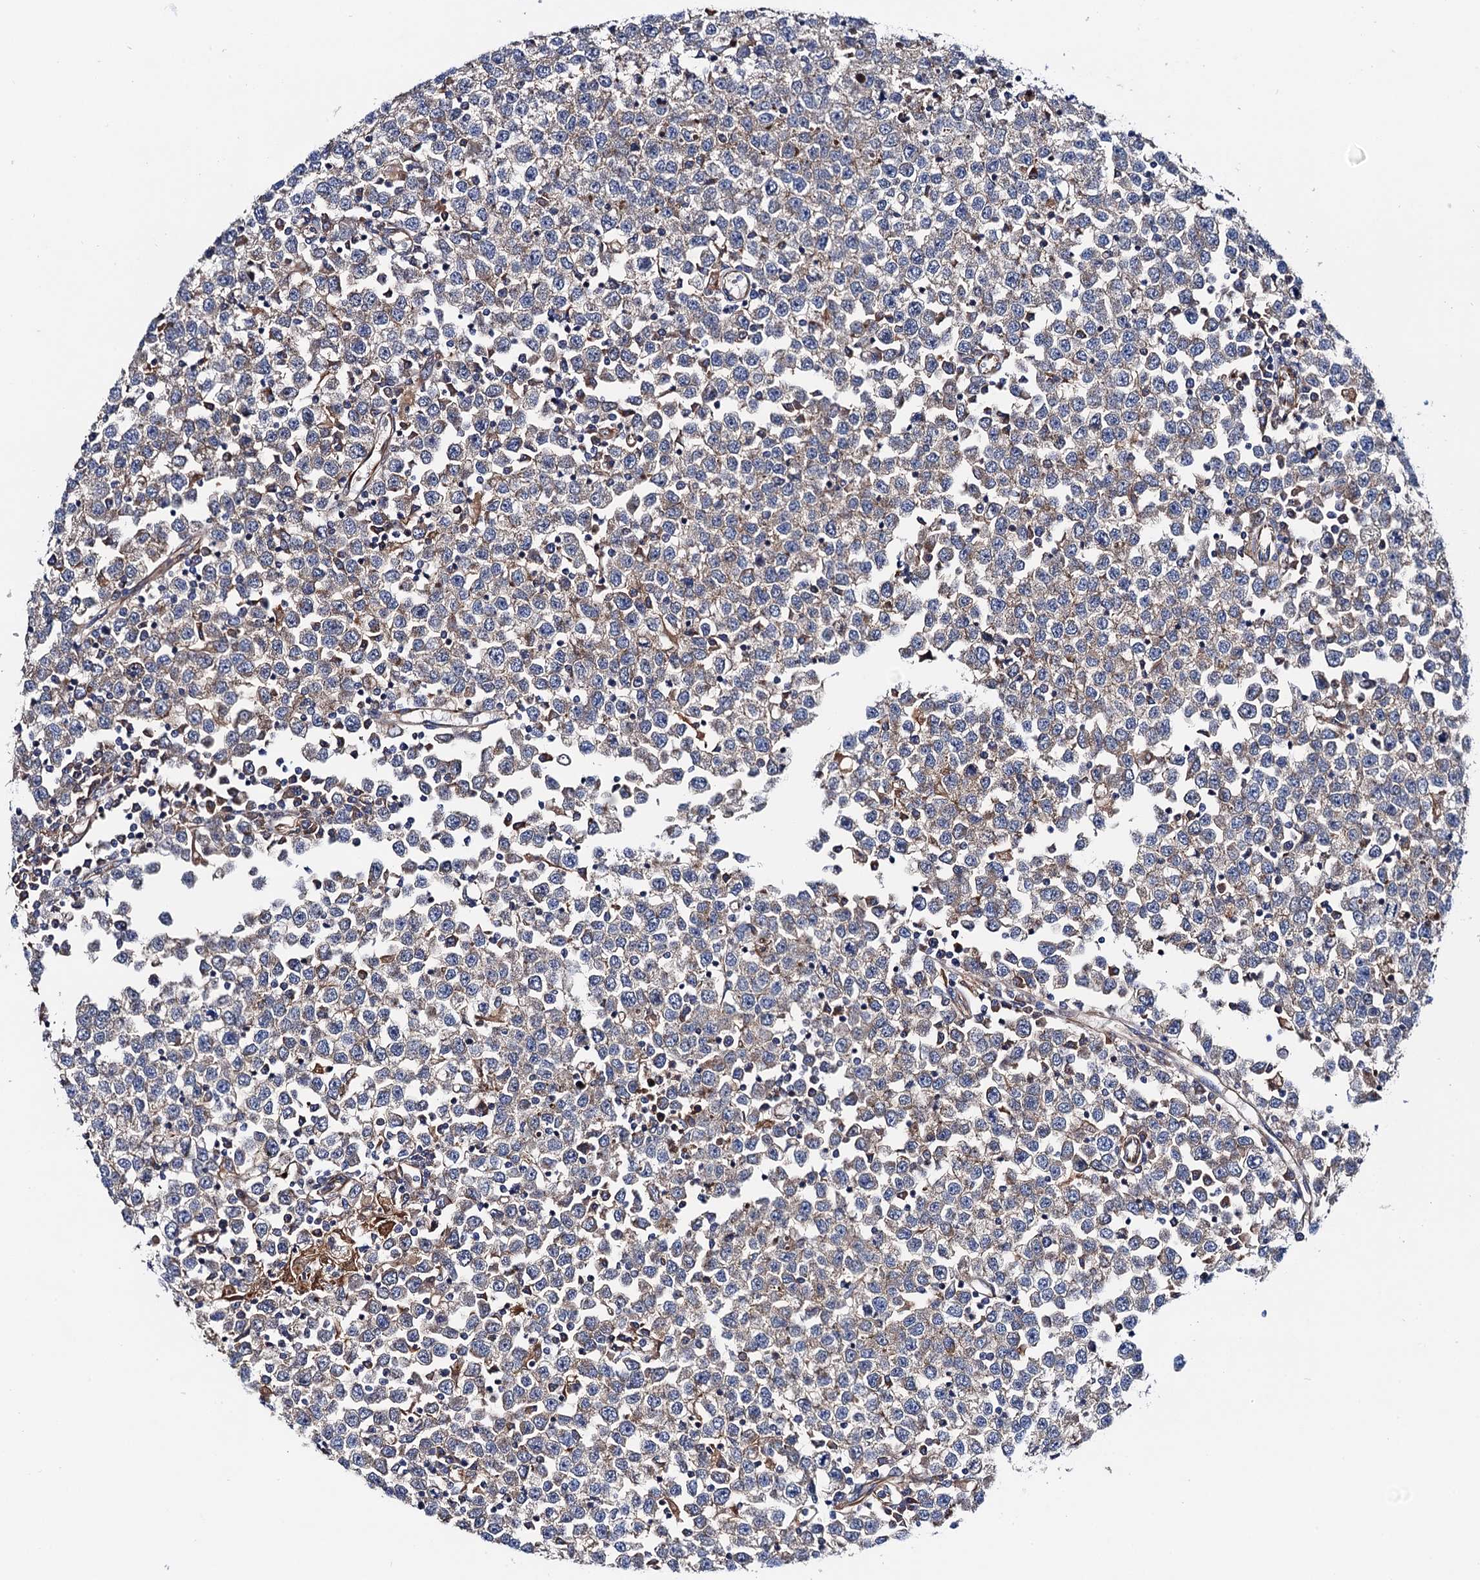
{"staining": {"intensity": "weak", "quantity": ">75%", "location": "cytoplasmic/membranous"}, "tissue": "testis cancer", "cell_type": "Tumor cells", "image_type": "cancer", "snomed": [{"axis": "morphology", "description": "Seminoma, NOS"}, {"axis": "topography", "description": "Testis"}], "caption": "About >75% of tumor cells in testis seminoma reveal weak cytoplasmic/membranous protein staining as visualized by brown immunohistochemical staining.", "gene": "MRPL48", "patient": {"sex": "male", "age": 65}}